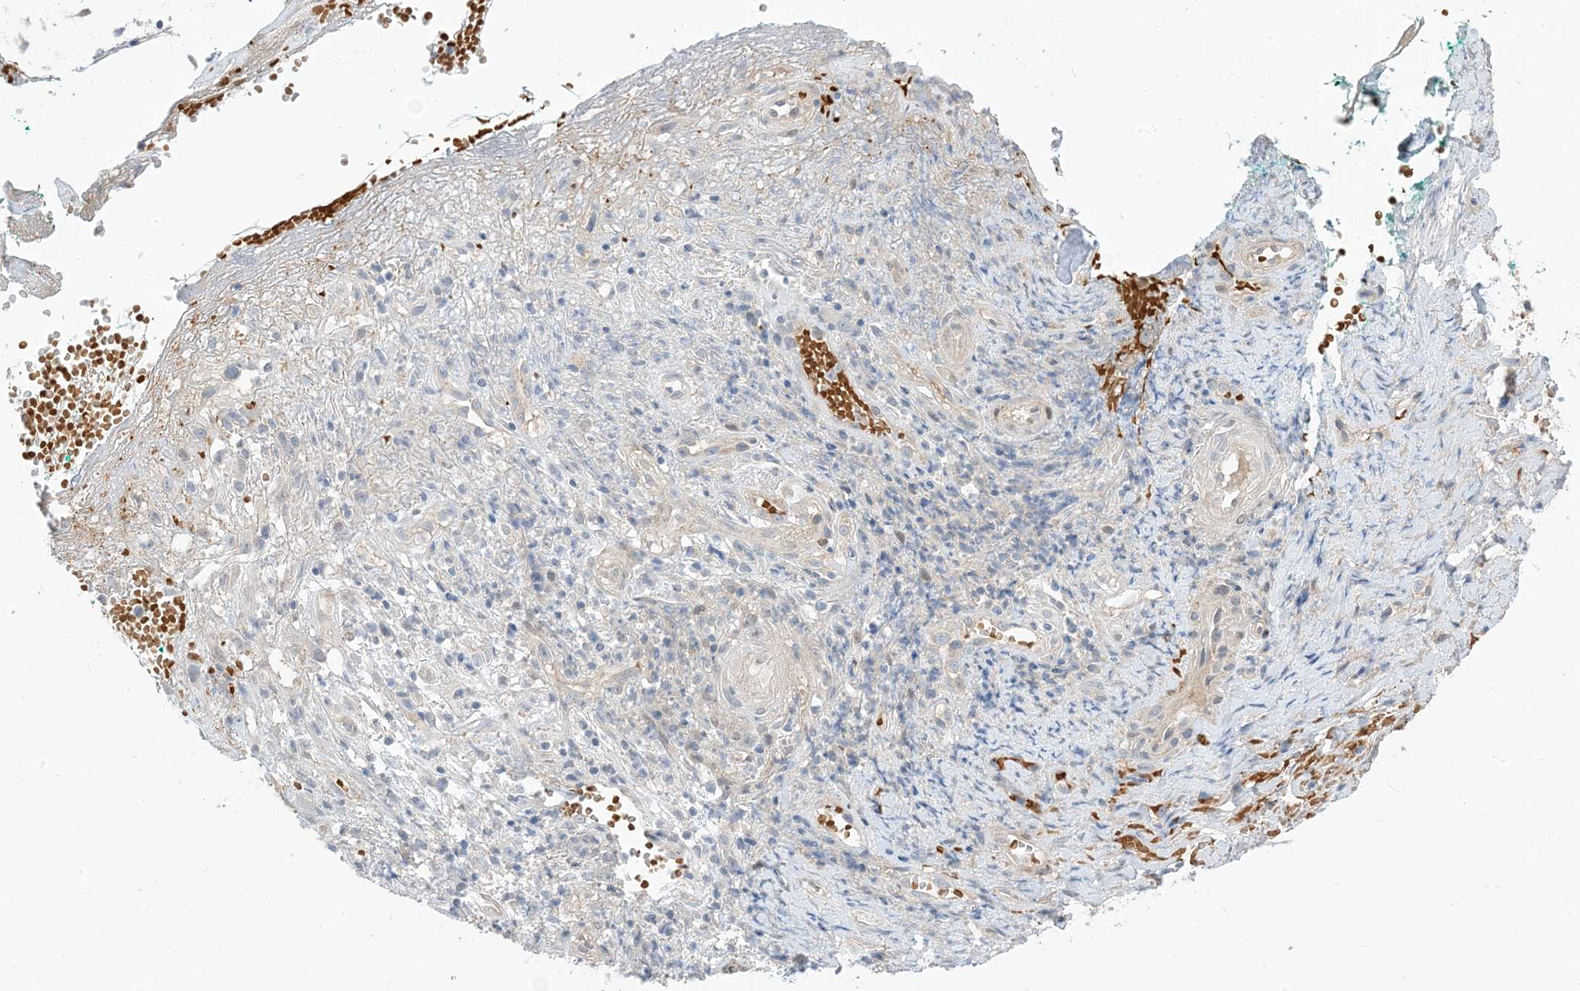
{"staining": {"intensity": "negative", "quantity": "none", "location": "none"}, "tissue": "adipose tissue", "cell_type": "Adipocytes", "image_type": "normal", "snomed": [{"axis": "morphology", "description": "Normal tissue, NOS"}, {"axis": "morphology", "description": "Basal cell carcinoma"}, {"axis": "topography", "description": "Cartilage tissue"}, {"axis": "topography", "description": "Nasopharynx"}, {"axis": "topography", "description": "Oral tissue"}], "caption": "Adipocytes show no significant protein expression in unremarkable adipose tissue. (DAB immunohistochemistry (IHC), high magnification).", "gene": "RIN1", "patient": {"sex": "female", "age": 77}}